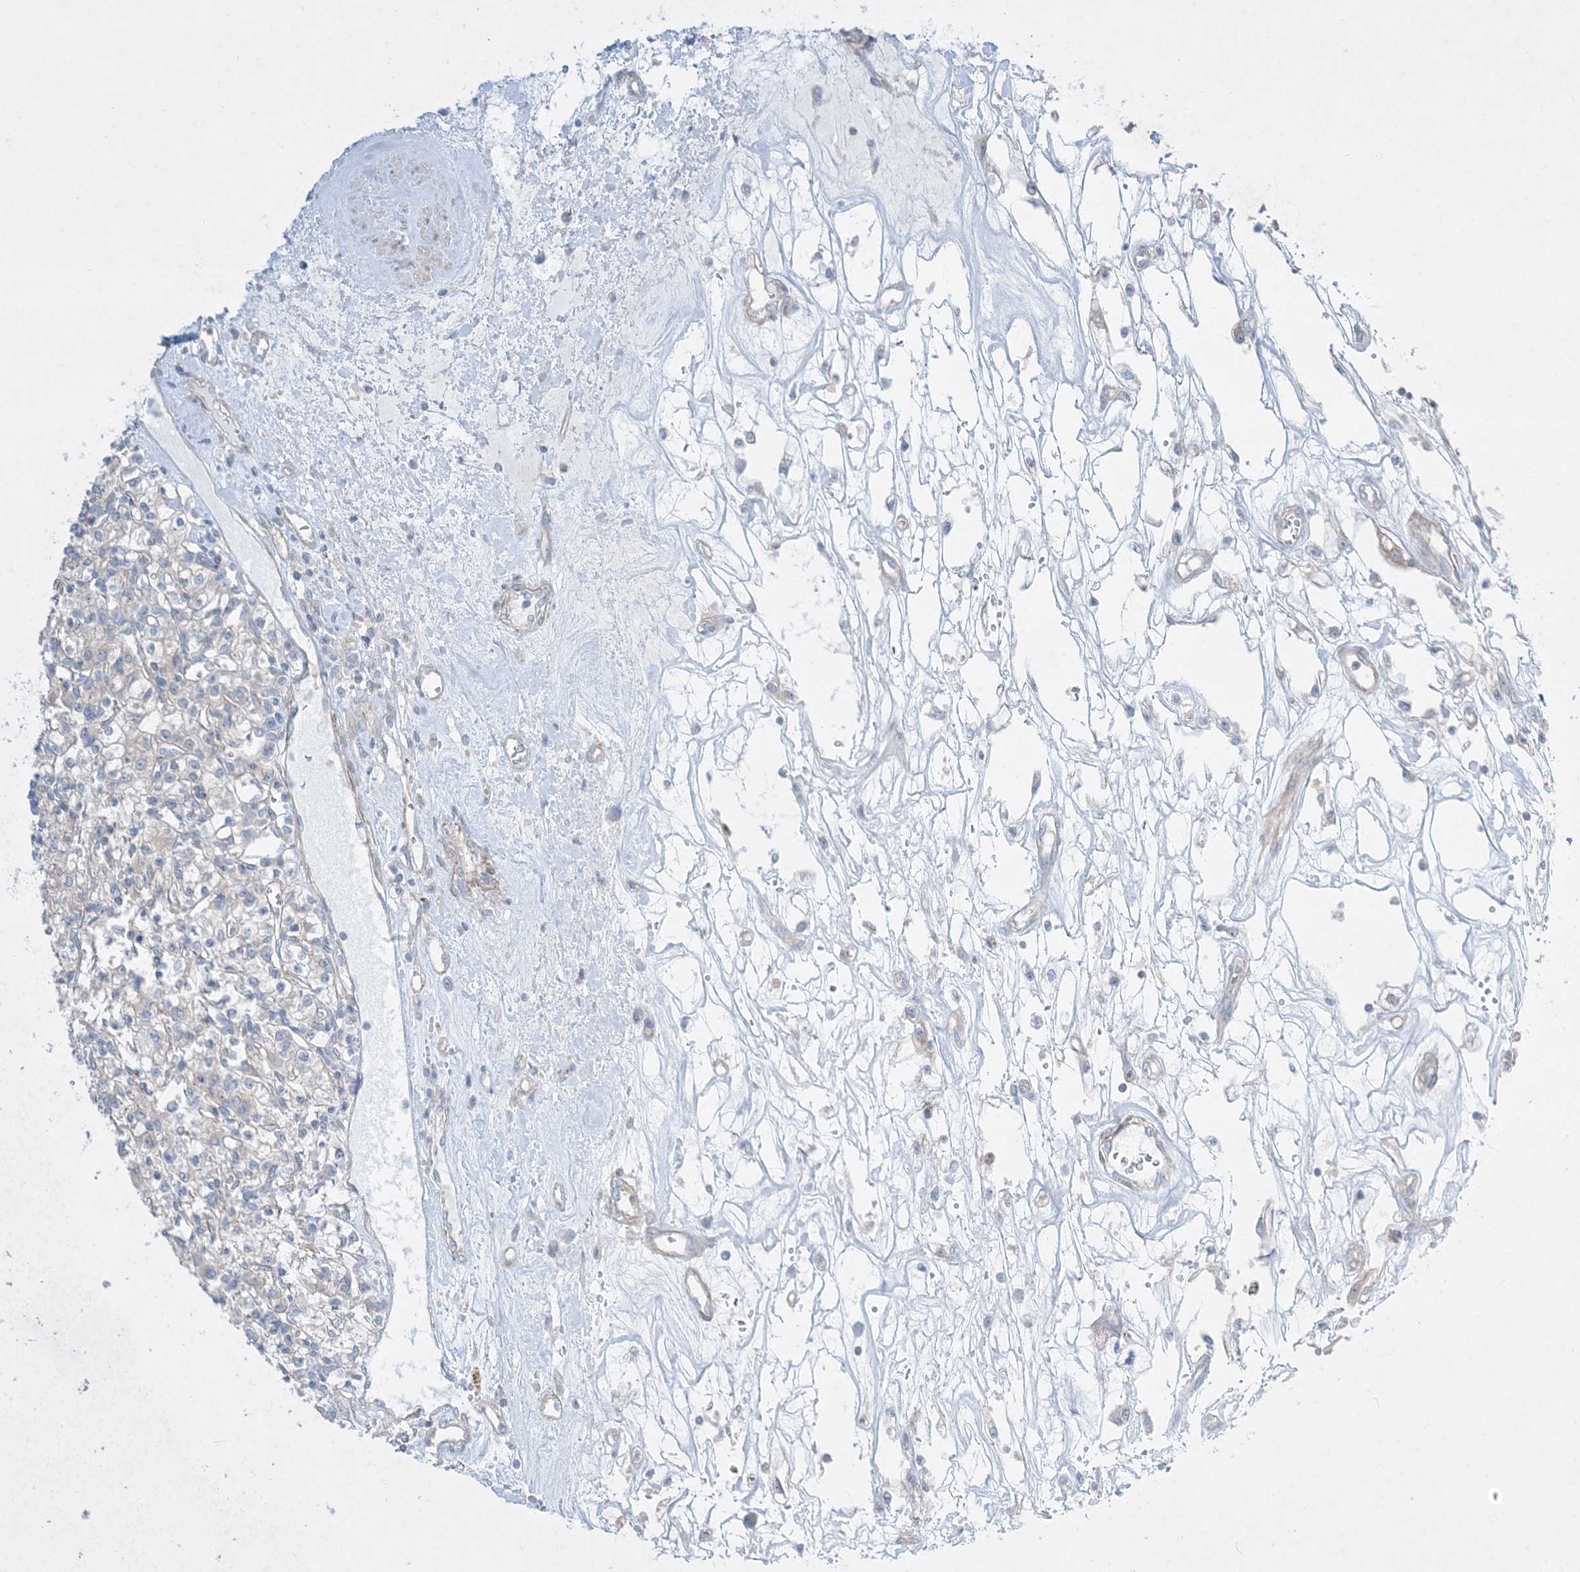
{"staining": {"intensity": "negative", "quantity": "none", "location": "none"}, "tissue": "renal cancer", "cell_type": "Tumor cells", "image_type": "cancer", "snomed": [{"axis": "morphology", "description": "Adenocarcinoma, NOS"}, {"axis": "topography", "description": "Kidney"}], "caption": "The micrograph reveals no significant positivity in tumor cells of renal adenocarcinoma.", "gene": "ARHGEF9", "patient": {"sex": "female", "age": 59}}